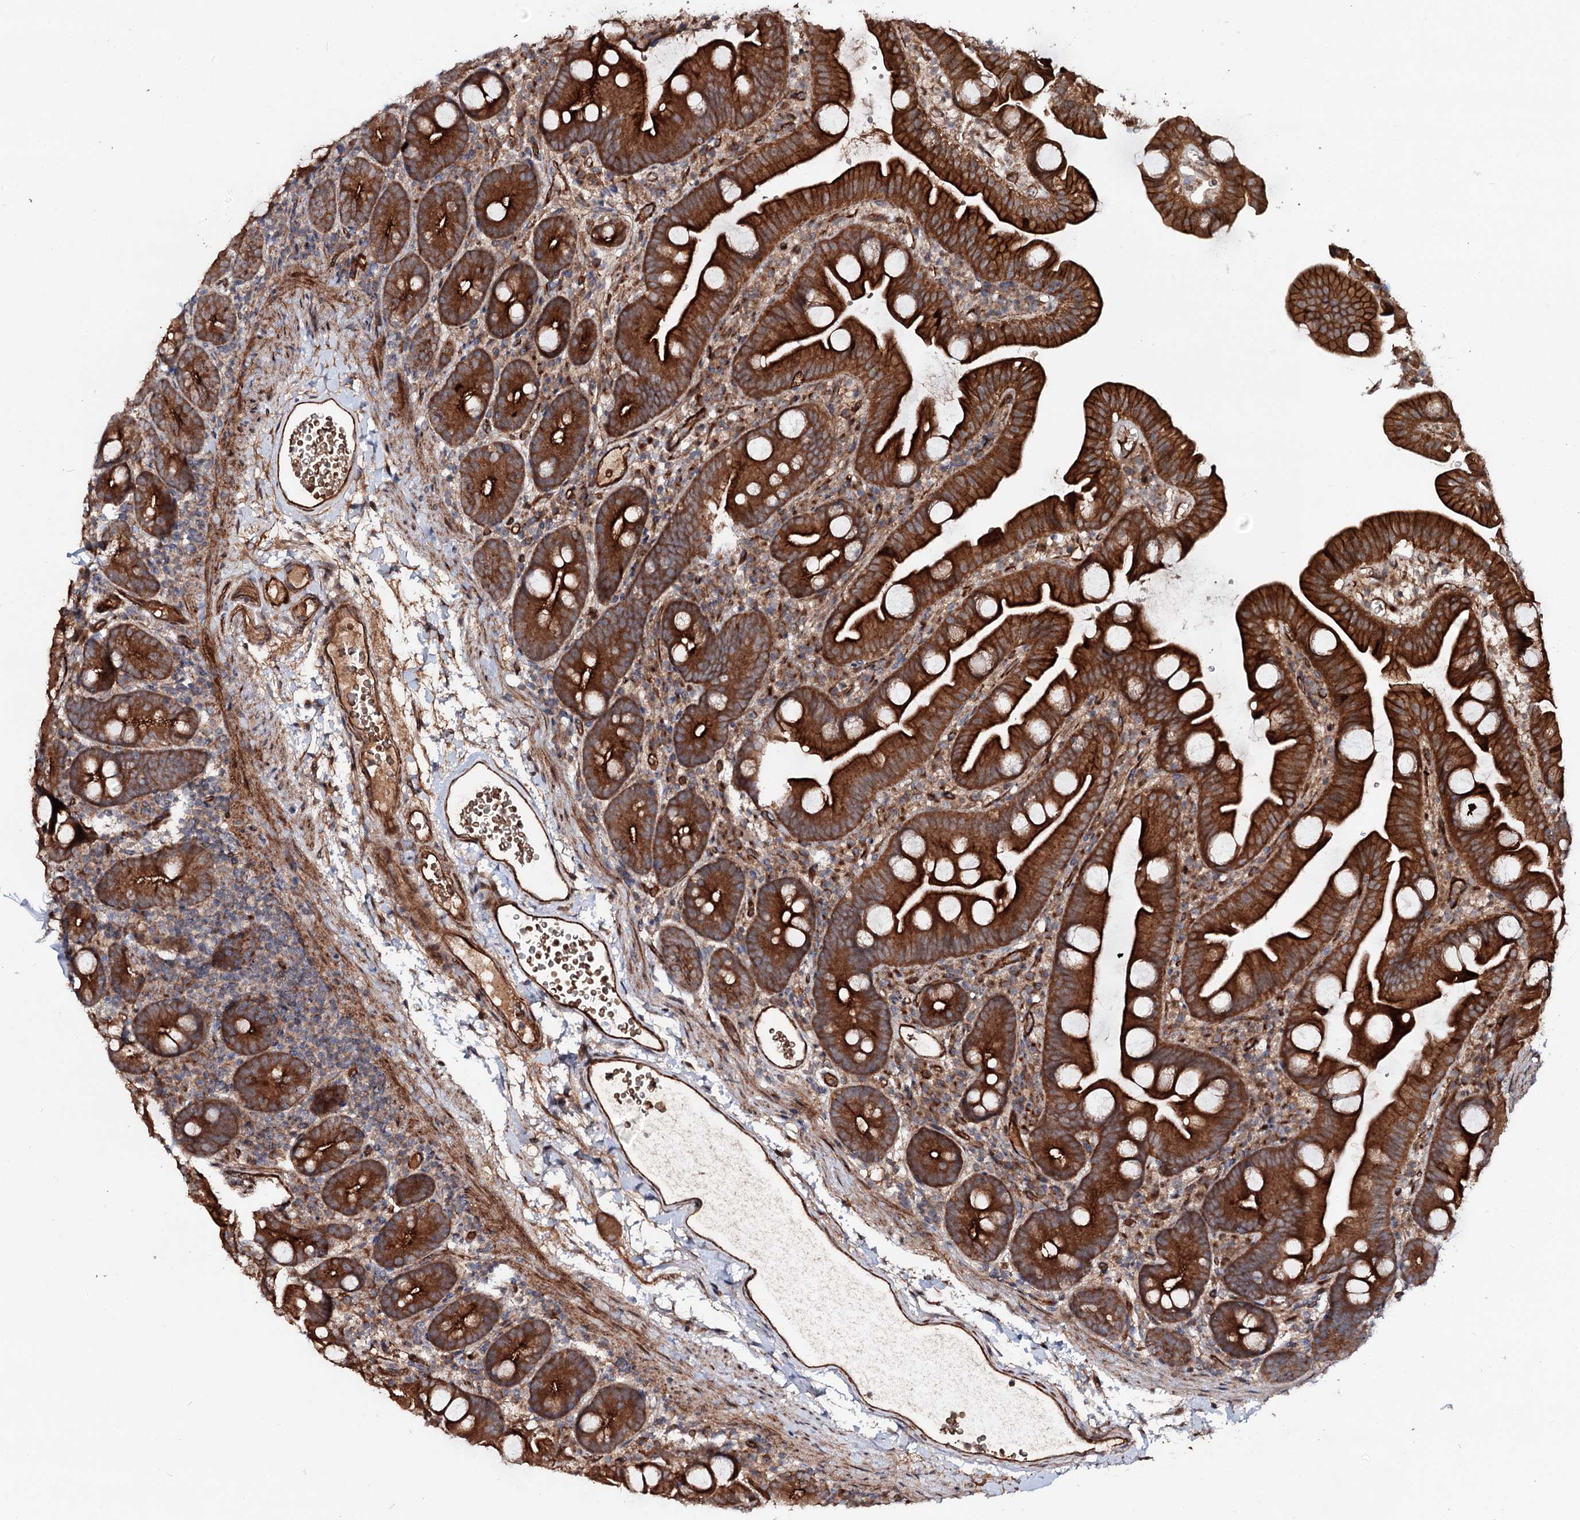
{"staining": {"intensity": "strong", "quantity": ">75%", "location": "cytoplasmic/membranous"}, "tissue": "small intestine", "cell_type": "Glandular cells", "image_type": "normal", "snomed": [{"axis": "morphology", "description": "Normal tissue, NOS"}, {"axis": "topography", "description": "Small intestine"}], "caption": "Approximately >75% of glandular cells in normal small intestine demonstrate strong cytoplasmic/membranous protein expression as visualized by brown immunohistochemical staining.", "gene": "ADGRG4", "patient": {"sex": "female", "age": 68}}